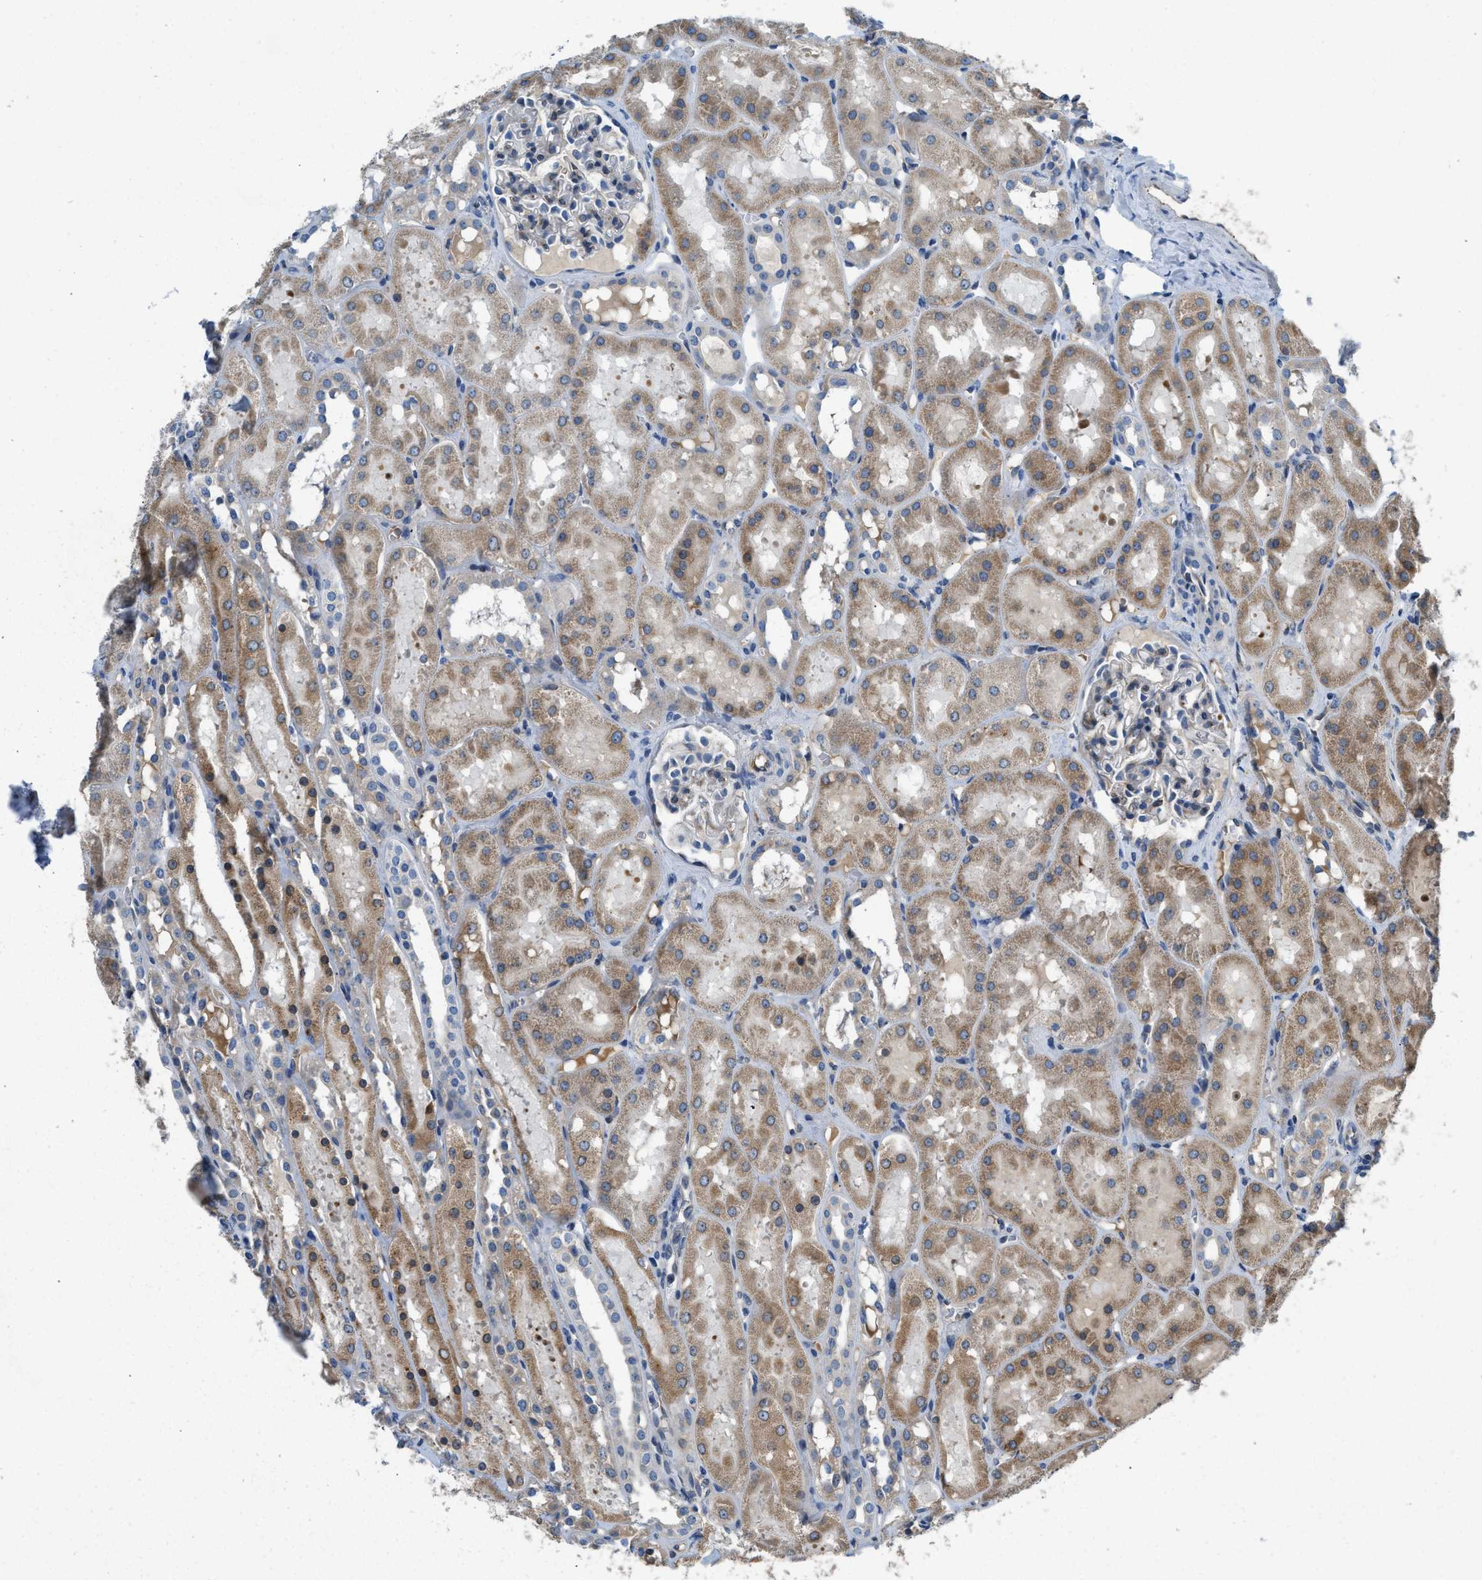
{"staining": {"intensity": "weak", "quantity": "<25%", "location": "cytoplasmic/membranous"}, "tissue": "kidney", "cell_type": "Cells in glomeruli", "image_type": "normal", "snomed": [{"axis": "morphology", "description": "Normal tissue, NOS"}, {"axis": "topography", "description": "Kidney"}, {"axis": "topography", "description": "Urinary bladder"}], "caption": "Cells in glomeruli show no significant positivity in normal kidney. (Stains: DAB (3,3'-diaminobenzidine) immunohistochemistry with hematoxylin counter stain, Microscopy: brightfield microscopy at high magnification).", "gene": "GGCX", "patient": {"sex": "male", "age": 16}}